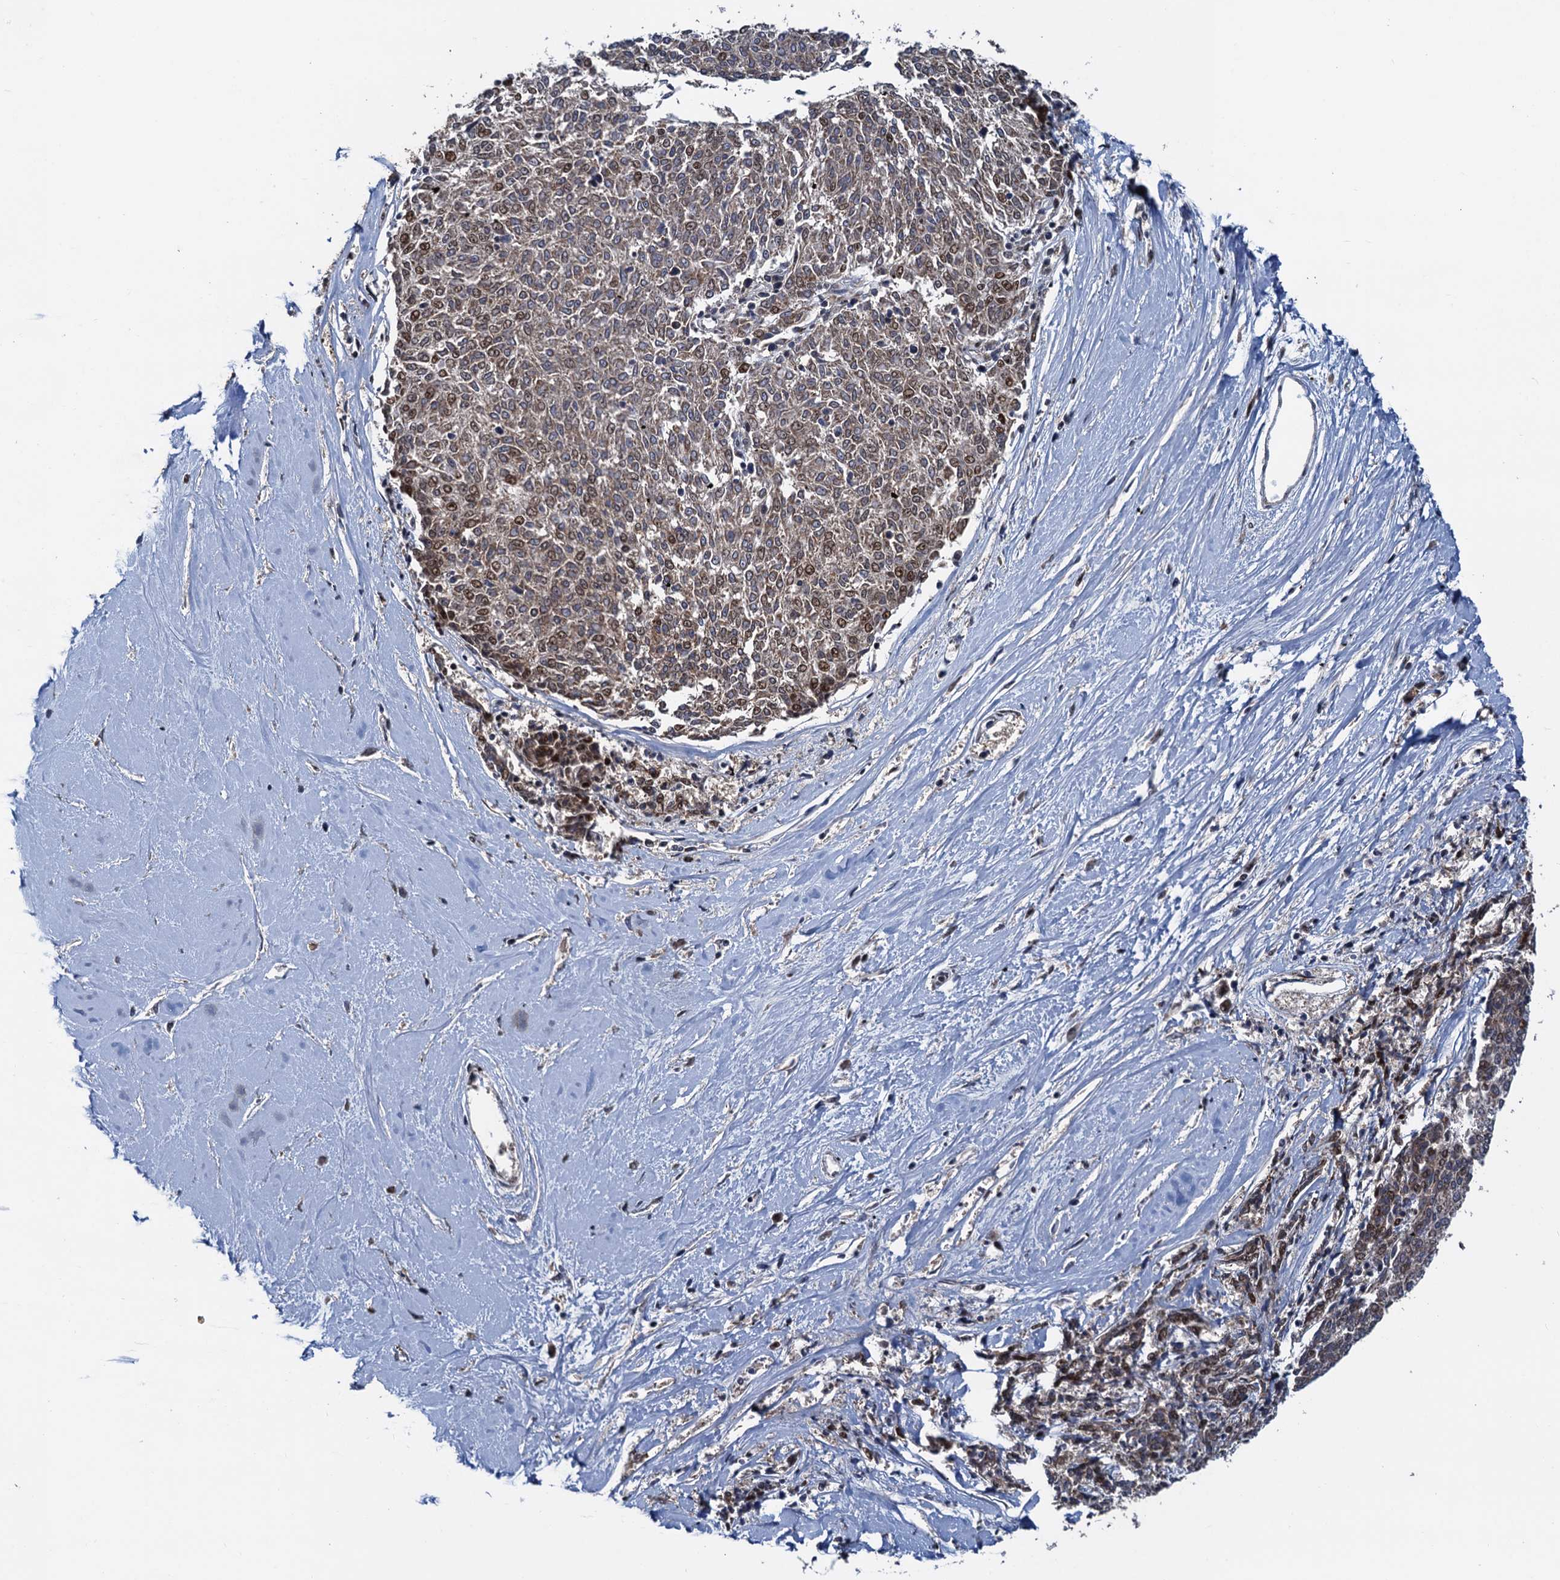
{"staining": {"intensity": "weak", "quantity": "25%-75%", "location": "cytoplasmic/membranous,nuclear"}, "tissue": "melanoma", "cell_type": "Tumor cells", "image_type": "cancer", "snomed": [{"axis": "morphology", "description": "Malignant melanoma, NOS"}, {"axis": "topography", "description": "Skin"}], "caption": "A photomicrograph of malignant melanoma stained for a protein demonstrates weak cytoplasmic/membranous and nuclear brown staining in tumor cells. (brown staining indicates protein expression, while blue staining denotes nuclei).", "gene": "ATOSA", "patient": {"sex": "female", "age": 72}}